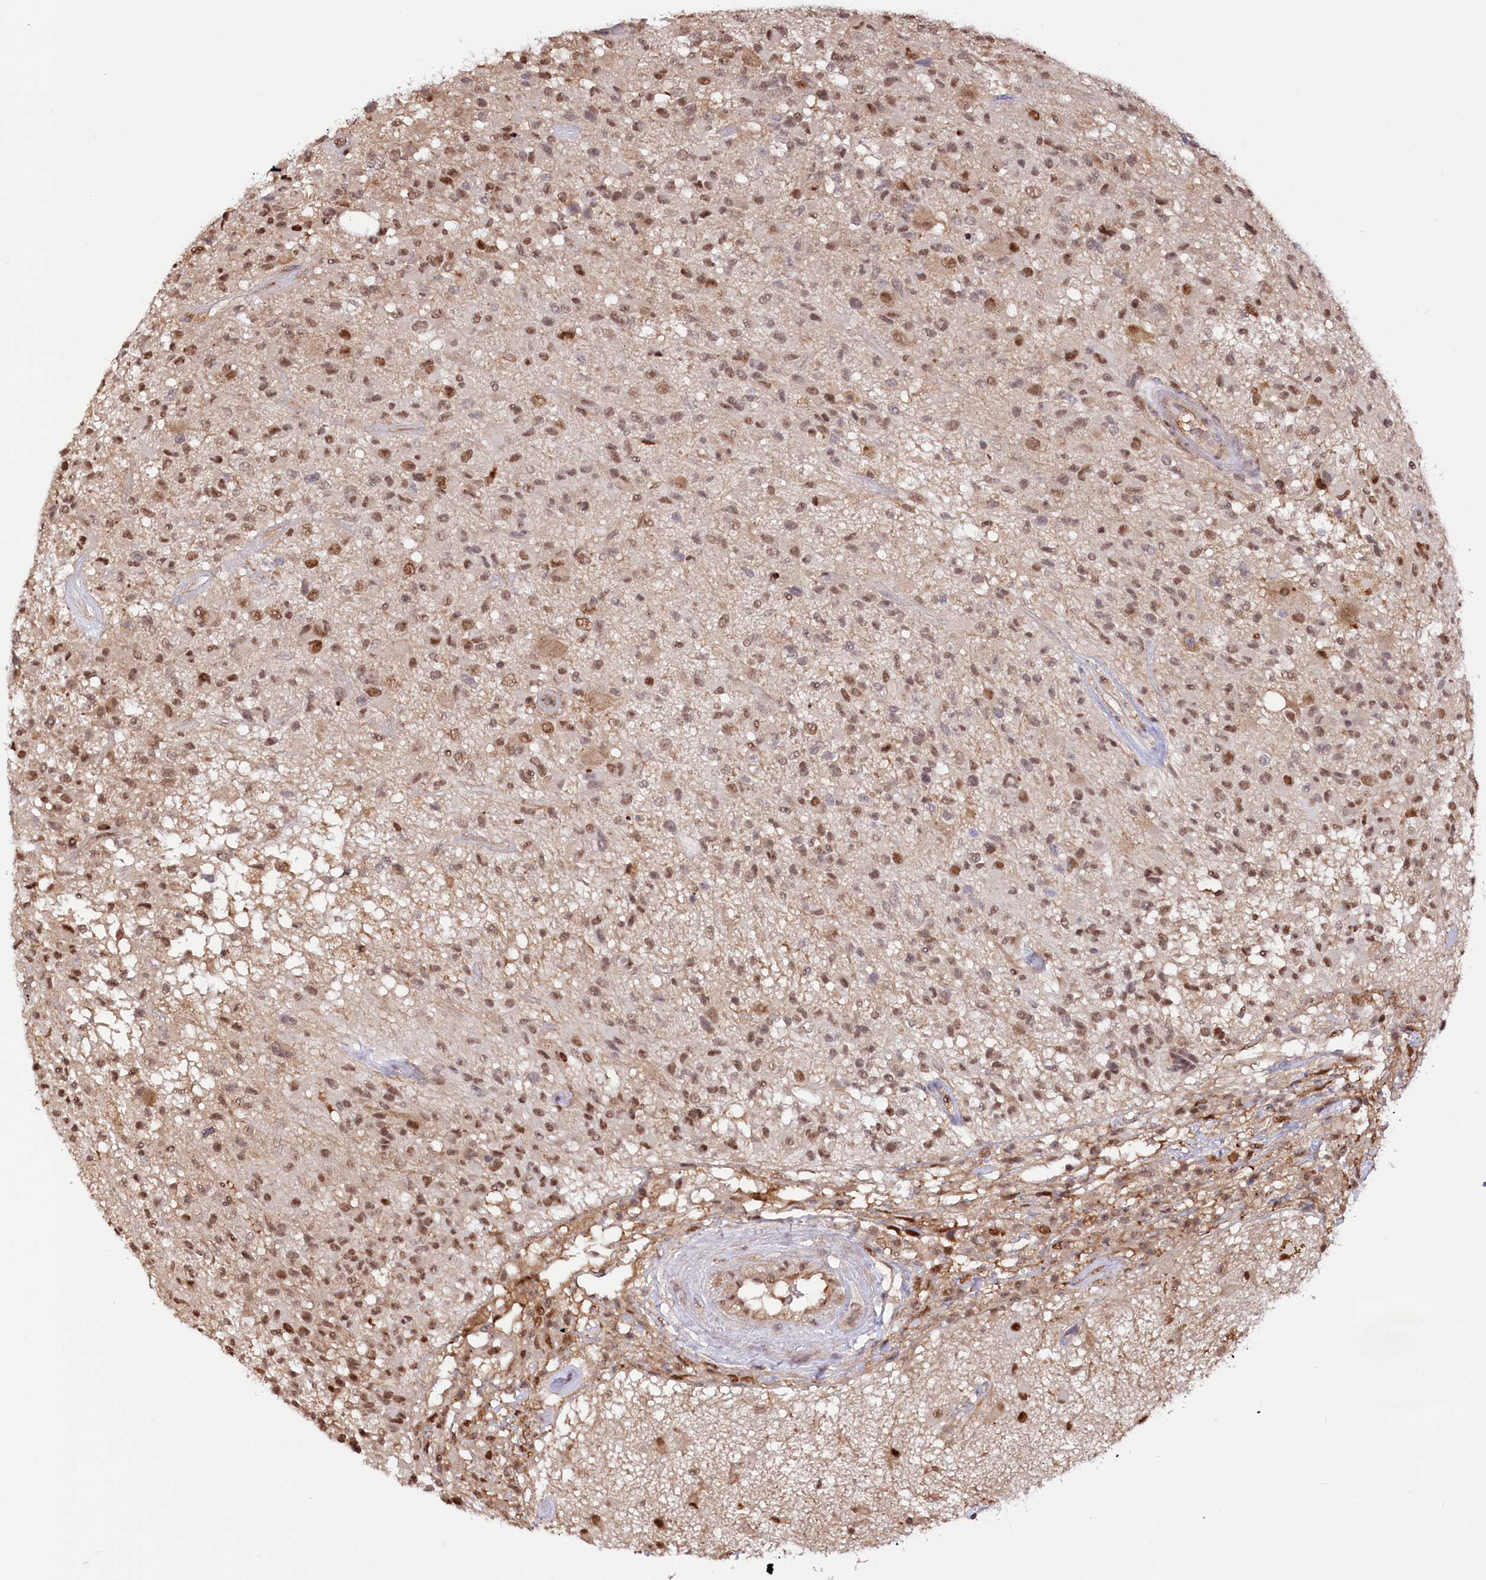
{"staining": {"intensity": "moderate", "quantity": ">75%", "location": "nuclear"}, "tissue": "glioma", "cell_type": "Tumor cells", "image_type": "cancer", "snomed": [{"axis": "morphology", "description": "Glioma, malignant, High grade"}, {"axis": "morphology", "description": "Glioblastoma, NOS"}, {"axis": "topography", "description": "Brain"}], "caption": "Tumor cells exhibit medium levels of moderate nuclear expression in about >75% of cells in malignant glioma (high-grade). The protein of interest is shown in brown color, while the nuclei are stained blue.", "gene": "PSMA1", "patient": {"sex": "male", "age": 60}}